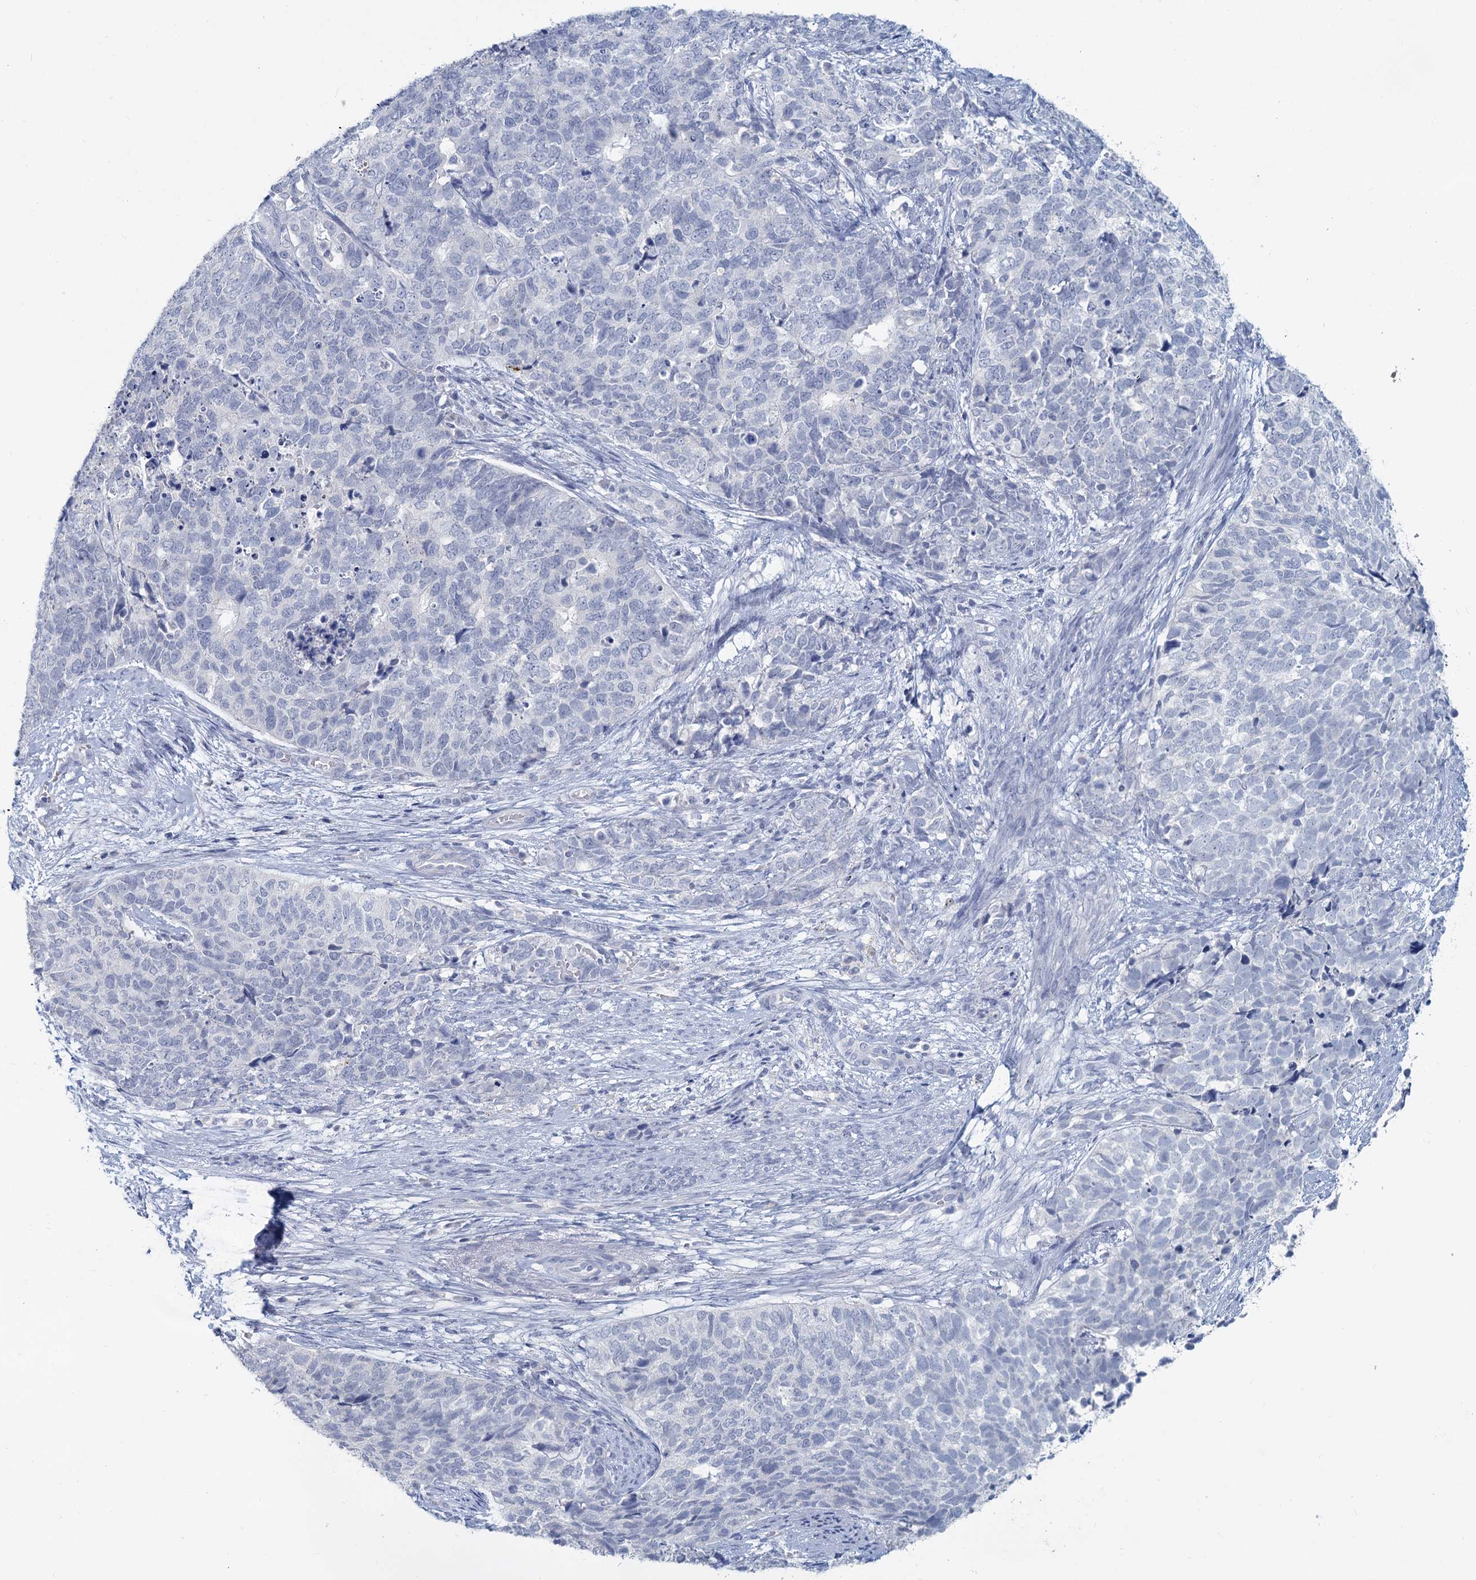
{"staining": {"intensity": "negative", "quantity": "none", "location": "none"}, "tissue": "cervical cancer", "cell_type": "Tumor cells", "image_type": "cancer", "snomed": [{"axis": "morphology", "description": "Squamous cell carcinoma, NOS"}, {"axis": "topography", "description": "Cervix"}], "caption": "A high-resolution micrograph shows immunohistochemistry (IHC) staining of cervical cancer, which reveals no significant staining in tumor cells.", "gene": "CHGA", "patient": {"sex": "female", "age": 63}}